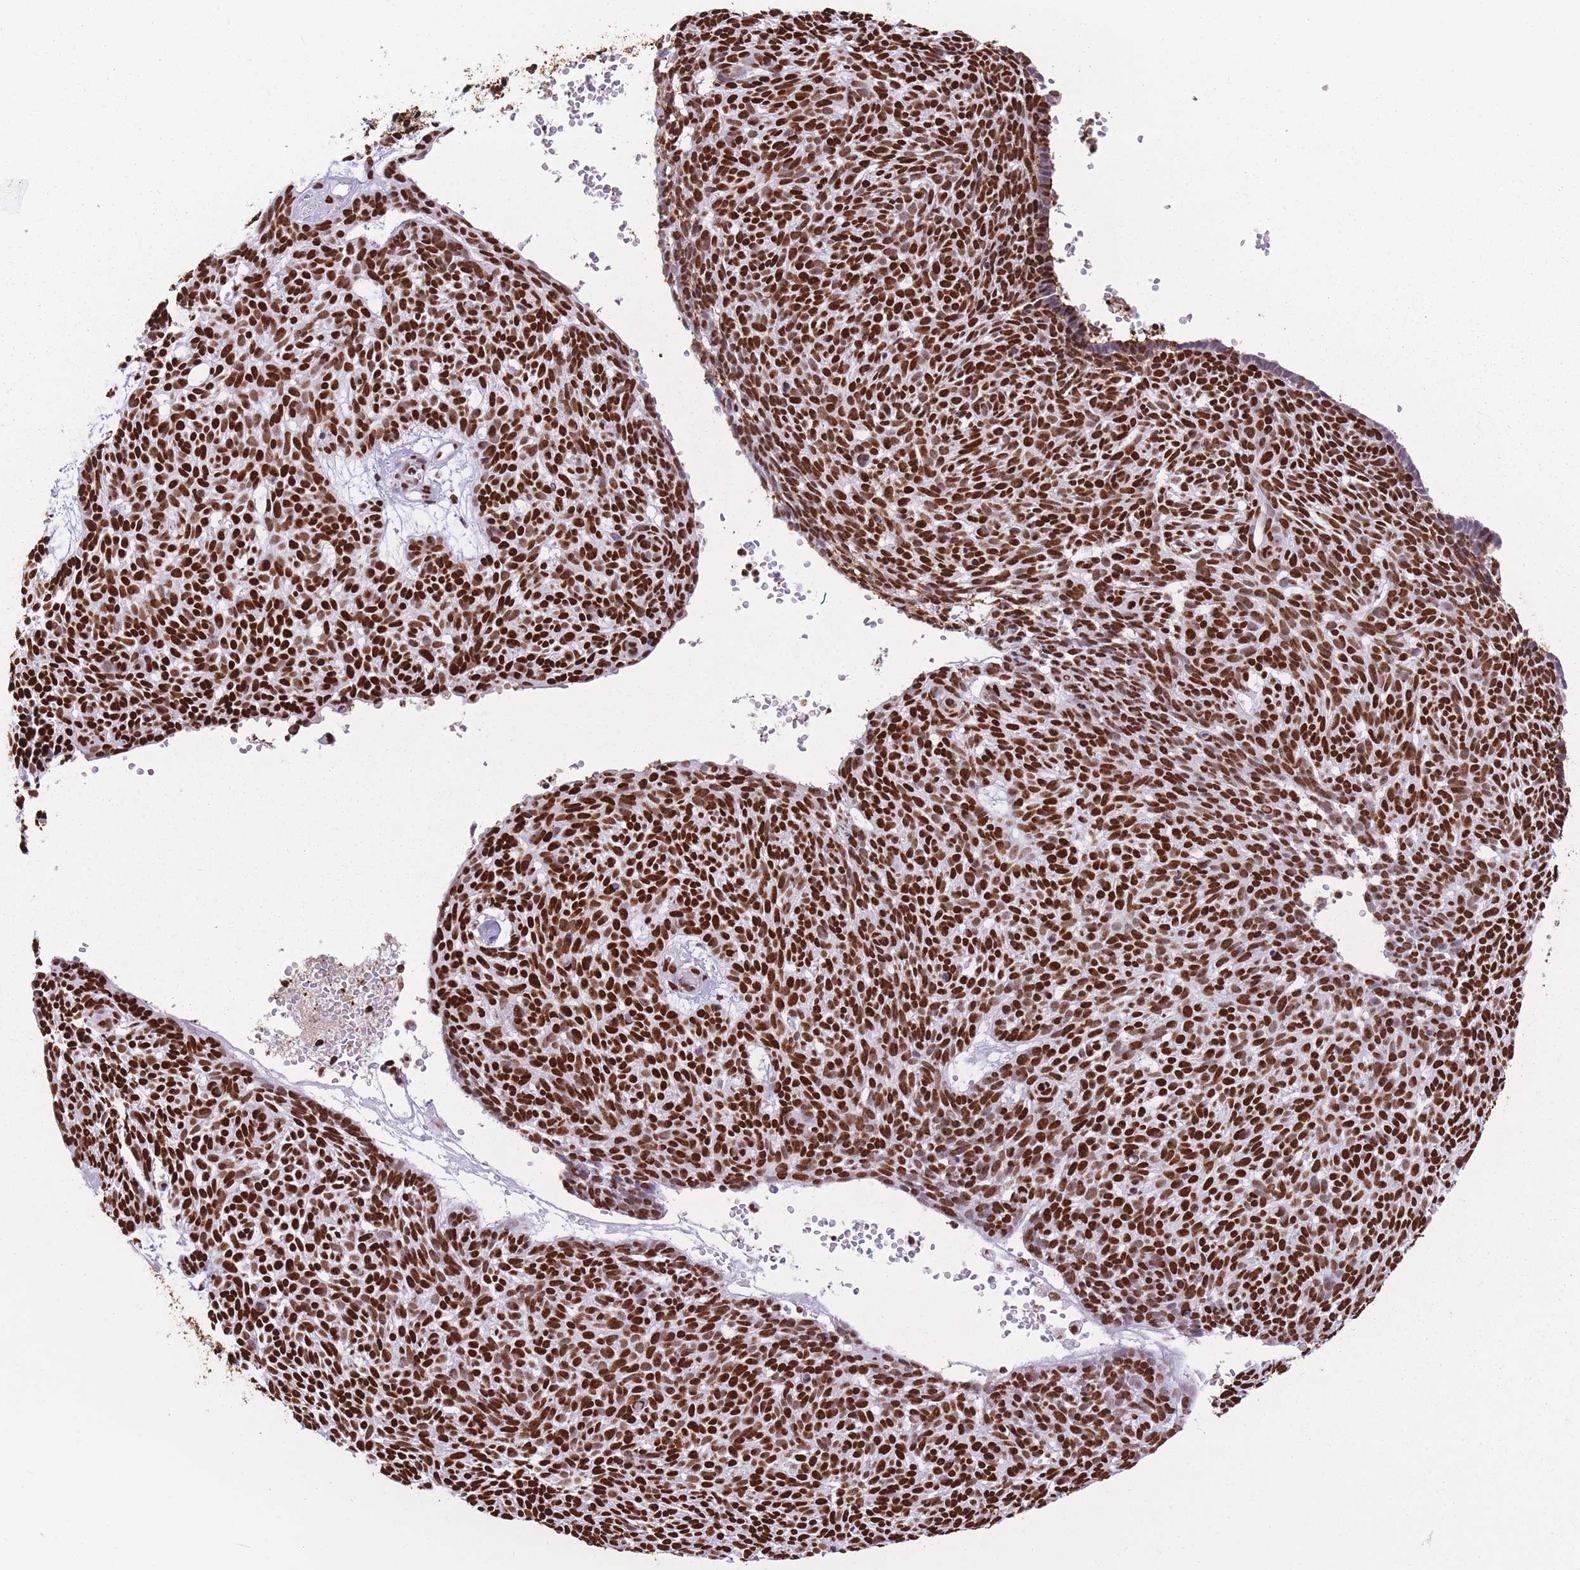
{"staining": {"intensity": "strong", "quantity": ">75%", "location": "nuclear"}, "tissue": "skin cancer", "cell_type": "Tumor cells", "image_type": "cancer", "snomed": [{"axis": "morphology", "description": "Basal cell carcinoma"}, {"axis": "topography", "description": "Skin"}], "caption": "IHC image of neoplastic tissue: human skin cancer (basal cell carcinoma) stained using IHC demonstrates high levels of strong protein expression localized specifically in the nuclear of tumor cells, appearing as a nuclear brown color.", "gene": "HNRNPUL1", "patient": {"sex": "male", "age": 61}}